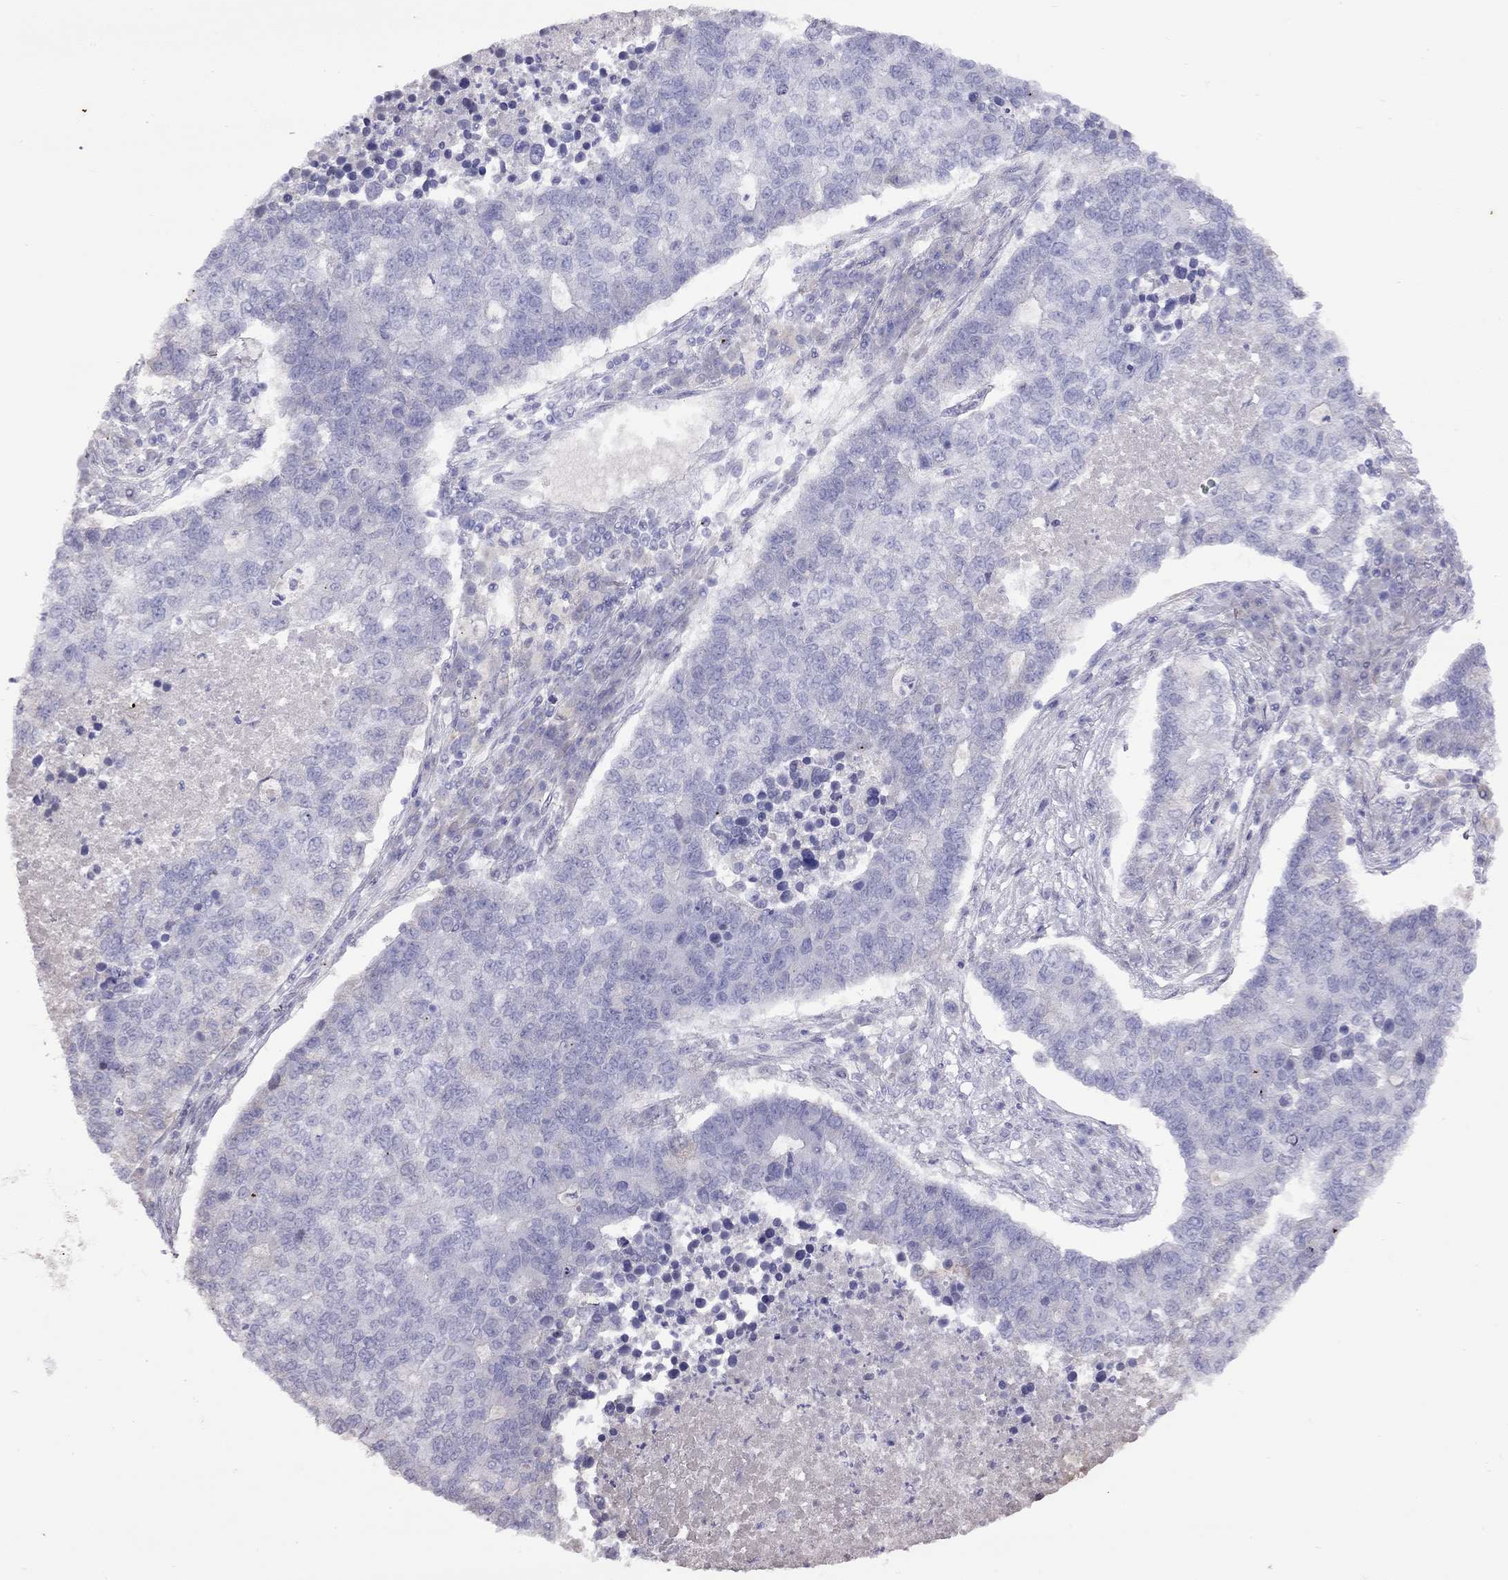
{"staining": {"intensity": "negative", "quantity": "none", "location": "none"}, "tissue": "lung cancer", "cell_type": "Tumor cells", "image_type": "cancer", "snomed": [{"axis": "morphology", "description": "Adenocarcinoma, NOS"}, {"axis": "topography", "description": "Lung"}], "caption": "This is an immunohistochemistry histopathology image of human adenocarcinoma (lung). There is no positivity in tumor cells.", "gene": "CPNE4", "patient": {"sex": "male", "age": 57}}